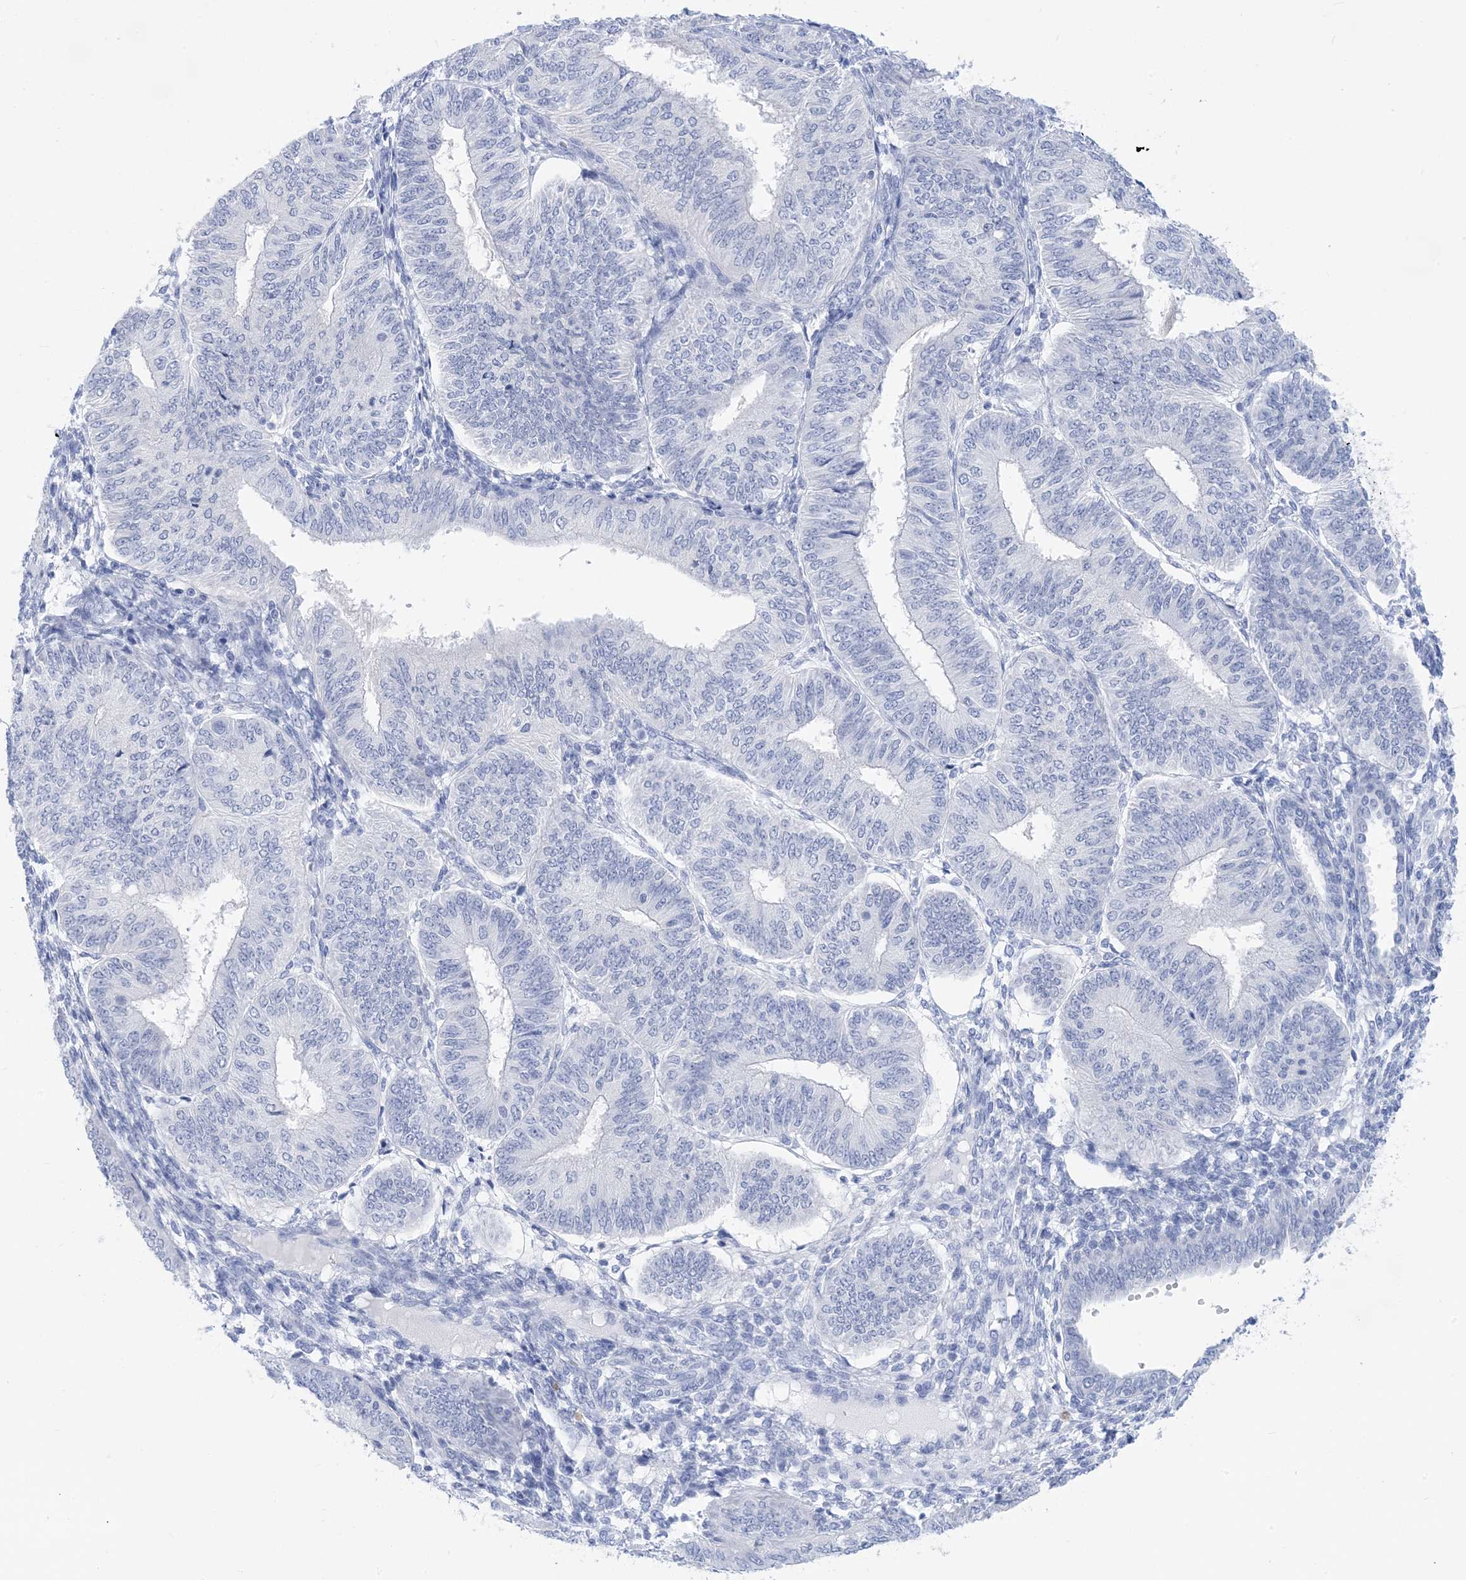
{"staining": {"intensity": "negative", "quantity": "none", "location": "none"}, "tissue": "endometrial cancer", "cell_type": "Tumor cells", "image_type": "cancer", "snomed": [{"axis": "morphology", "description": "Adenocarcinoma, NOS"}, {"axis": "topography", "description": "Endometrium"}], "caption": "IHC of endometrial cancer (adenocarcinoma) displays no staining in tumor cells. Nuclei are stained in blue.", "gene": "SH3YL1", "patient": {"sex": "female", "age": 58}}